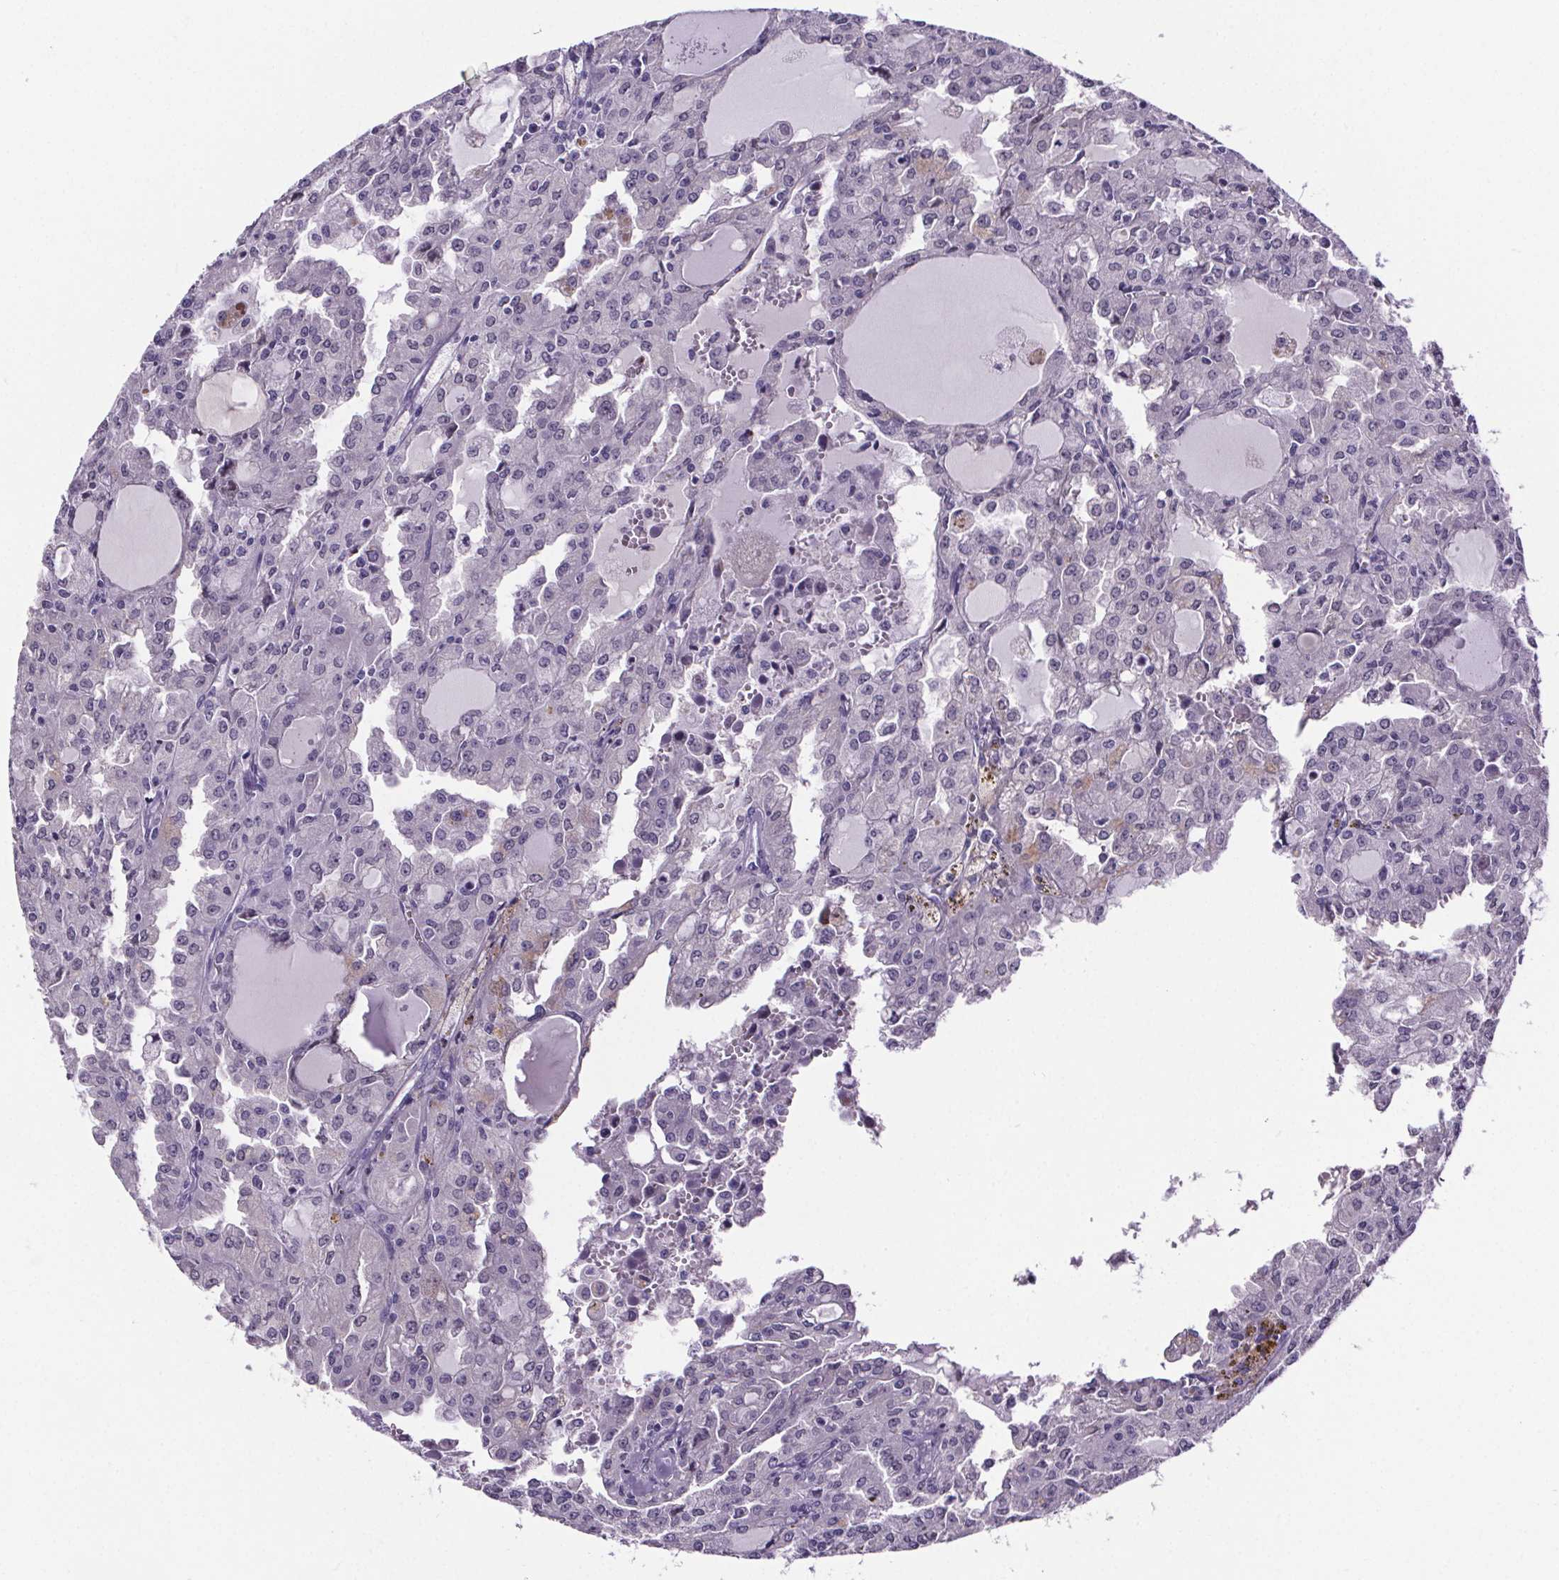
{"staining": {"intensity": "negative", "quantity": "none", "location": "none"}, "tissue": "head and neck cancer", "cell_type": "Tumor cells", "image_type": "cancer", "snomed": [{"axis": "morphology", "description": "Adenocarcinoma, NOS"}, {"axis": "topography", "description": "Head-Neck"}], "caption": "Immunohistochemical staining of human head and neck cancer (adenocarcinoma) reveals no significant expression in tumor cells.", "gene": "CUBN", "patient": {"sex": "male", "age": 64}}